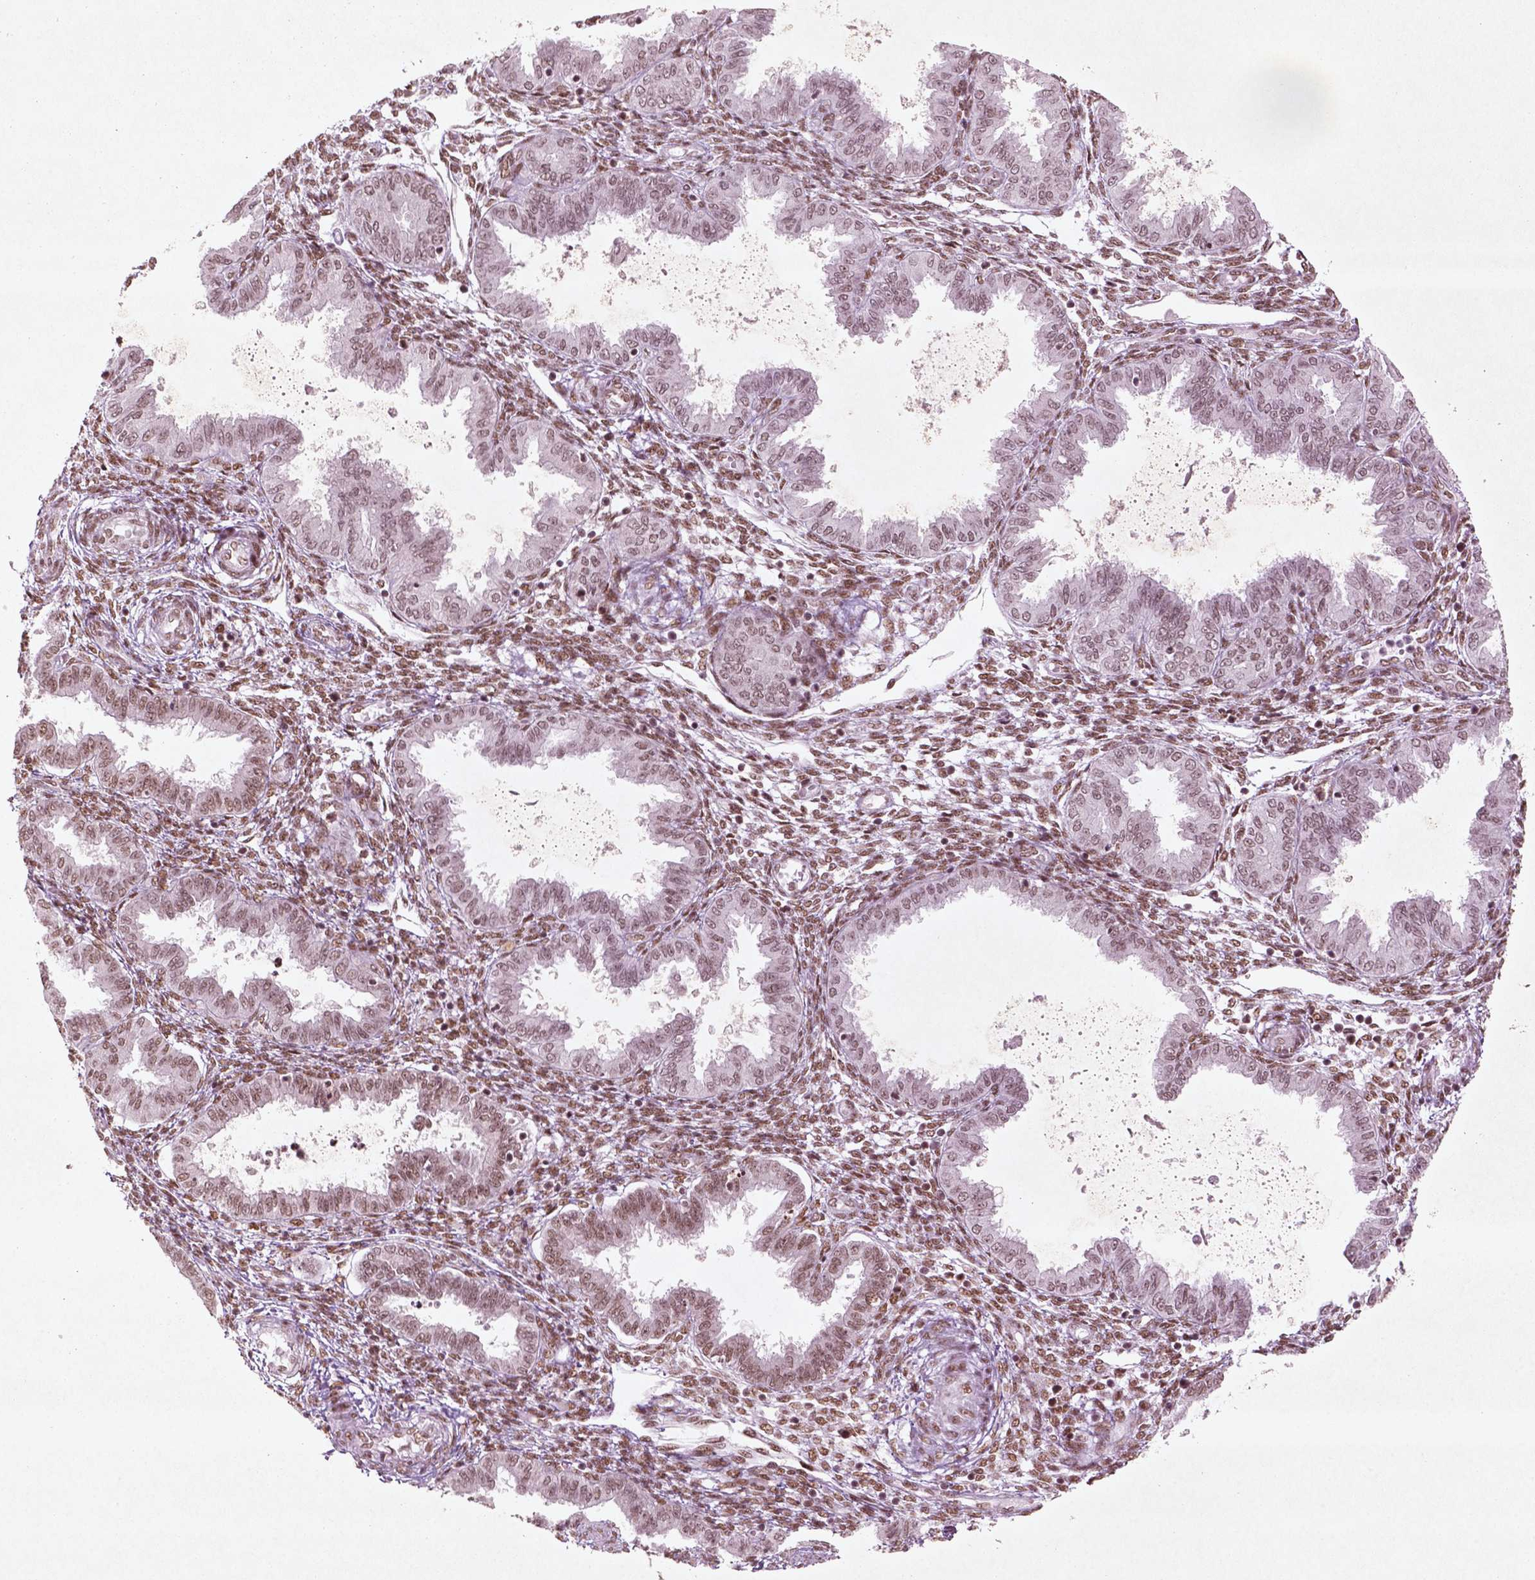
{"staining": {"intensity": "moderate", "quantity": ">75%", "location": "nuclear"}, "tissue": "endometrium", "cell_type": "Cells in endometrial stroma", "image_type": "normal", "snomed": [{"axis": "morphology", "description": "Normal tissue, NOS"}, {"axis": "topography", "description": "Endometrium"}], "caption": "Endometrium stained with a brown dye shows moderate nuclear positive positivity in about >75% of cells in endometrial stroma.", "gene": "HMG20B", "patient": {"sex": "female", "age": 33}}